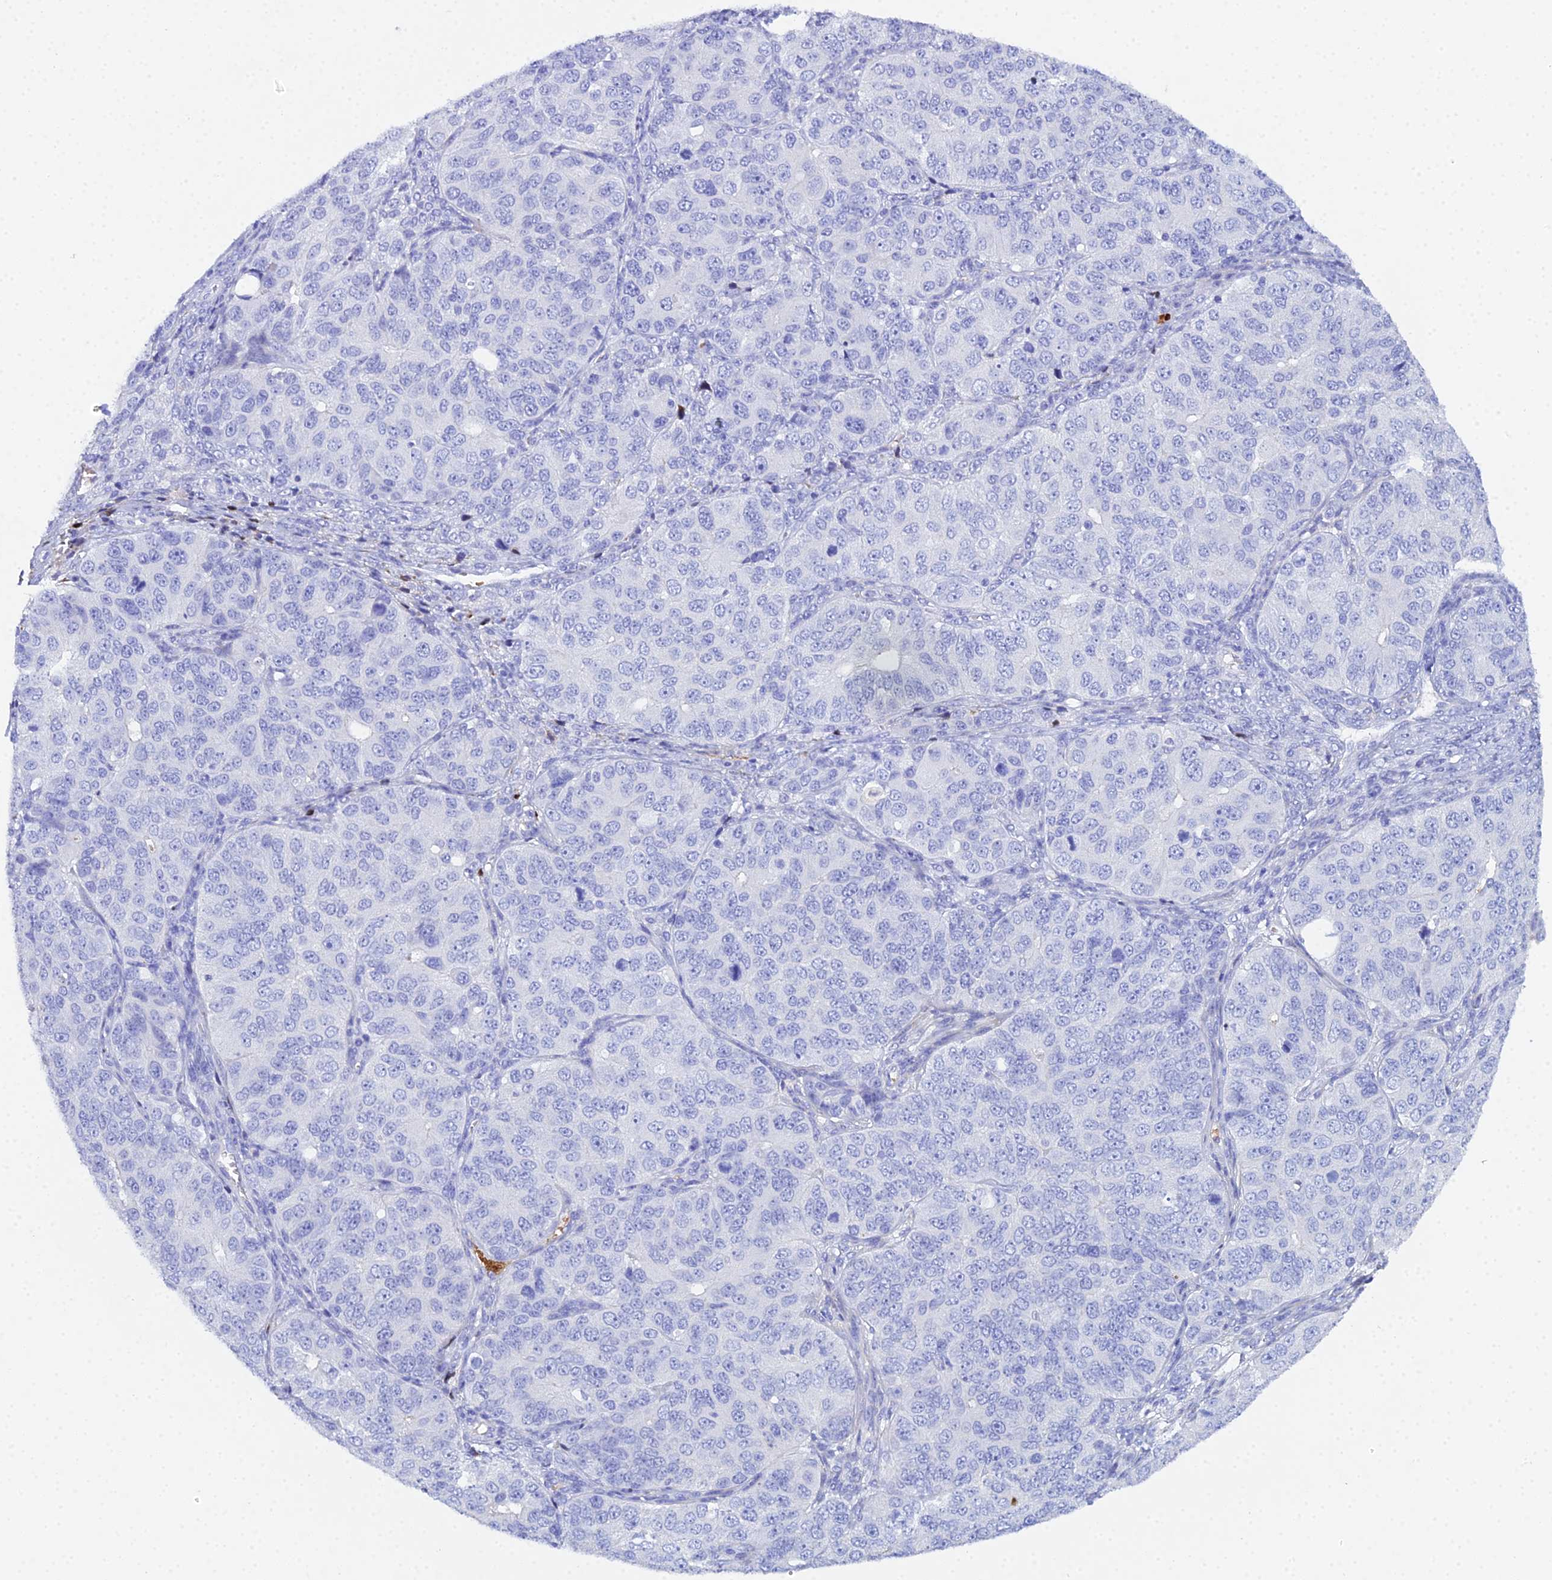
{"staining": {"intensity": "negative", "quantity": "none", "location": "none"}, "tissue": "ovarian cancer", "cell_type": "Tumor cells", "image_type": "cancer", "snomed": [{"axis": "morphology", "description": "Carcinoma, endometroid"}, {"axis": "topography", "description": "Ovary"}], "caption": "High power microscopy micrograph of an immunohistochemistry (IHC) micrograph of ovarian cancer, revealing no significant positivity in tumor cells.", "gene": "CELA3A", "patient": {"sex": "female", "age": 51}}